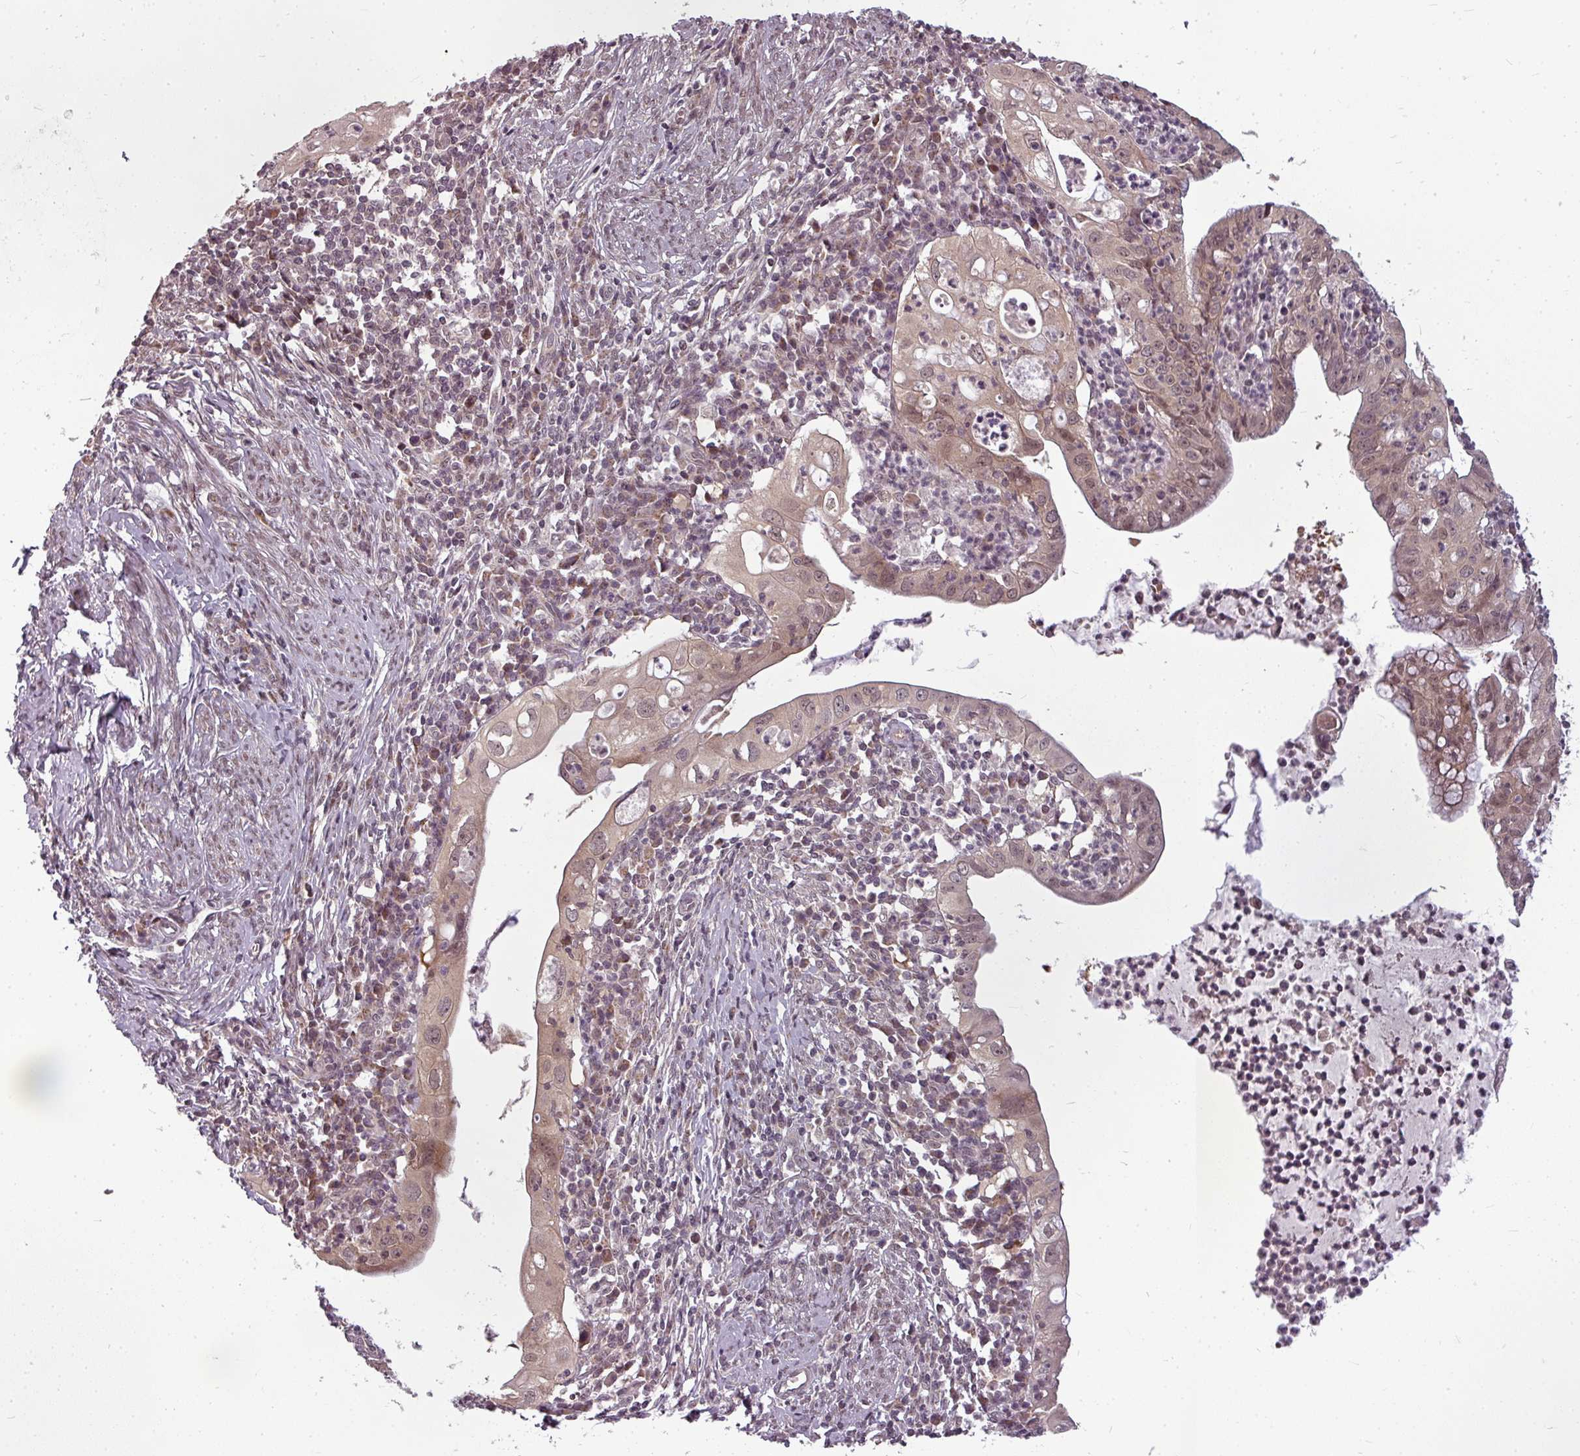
{"staining": {"intensity": "weak", "quantity": ">75%", "location": "cytoplasmic/membranous"}, "tissue": "cervical cancer", "cell_type": "Tumor cells", "image_type": "cancer", "snomed": [{"axis": "morphology", "description": "Adenocarcinoma, NOS"}, {"axis": "topography", "description": "Cervix"}], "caption": "Cervical cancer stained with DAB IHC reveals low levels of weak cytoplasmic/membranous staining in about >75% of tumor cells.", "gene": "CLIC1", "patient": {"sex": "female", "age": 36}}